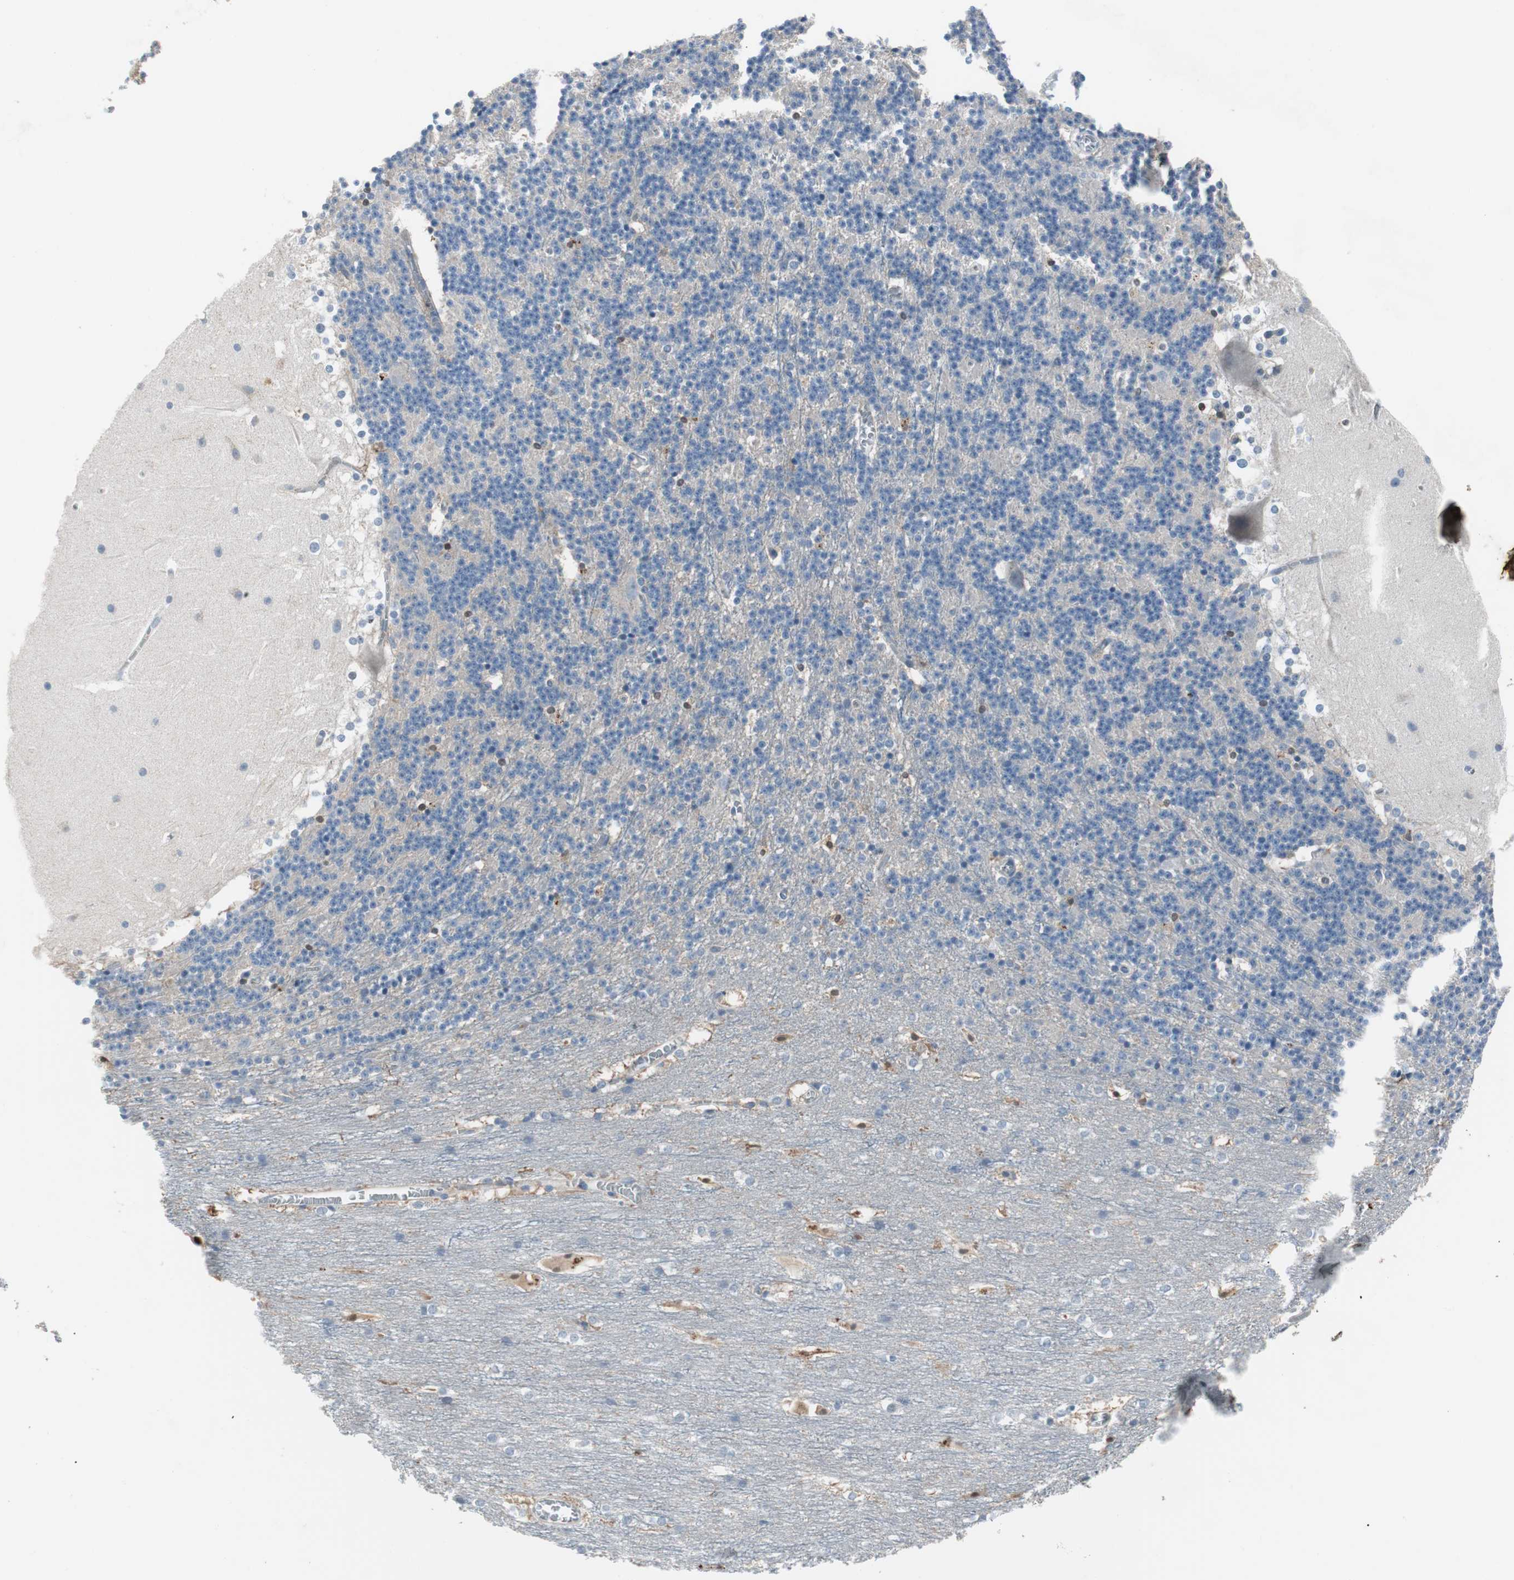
{"staining": {"intensity": "negative", "quantity": "none", "location": "none"}, "tissue": "cerebellum", "cell_type": "Cells in granular layer", "image_type": "normal", "snomed": [{"axis": "morphology", "description": "Normal tissue, NOS"}, {"axis": "topography", "description": "Cerebellum"}], "caption": "Immunohistochemistry histopathology image of unremarkable human cerebellum stained for a protein (brown), which exhibits no expression in cells in granular layer.", "gene": "PIGR", "patient": {"sex": "female", "age": 19}}